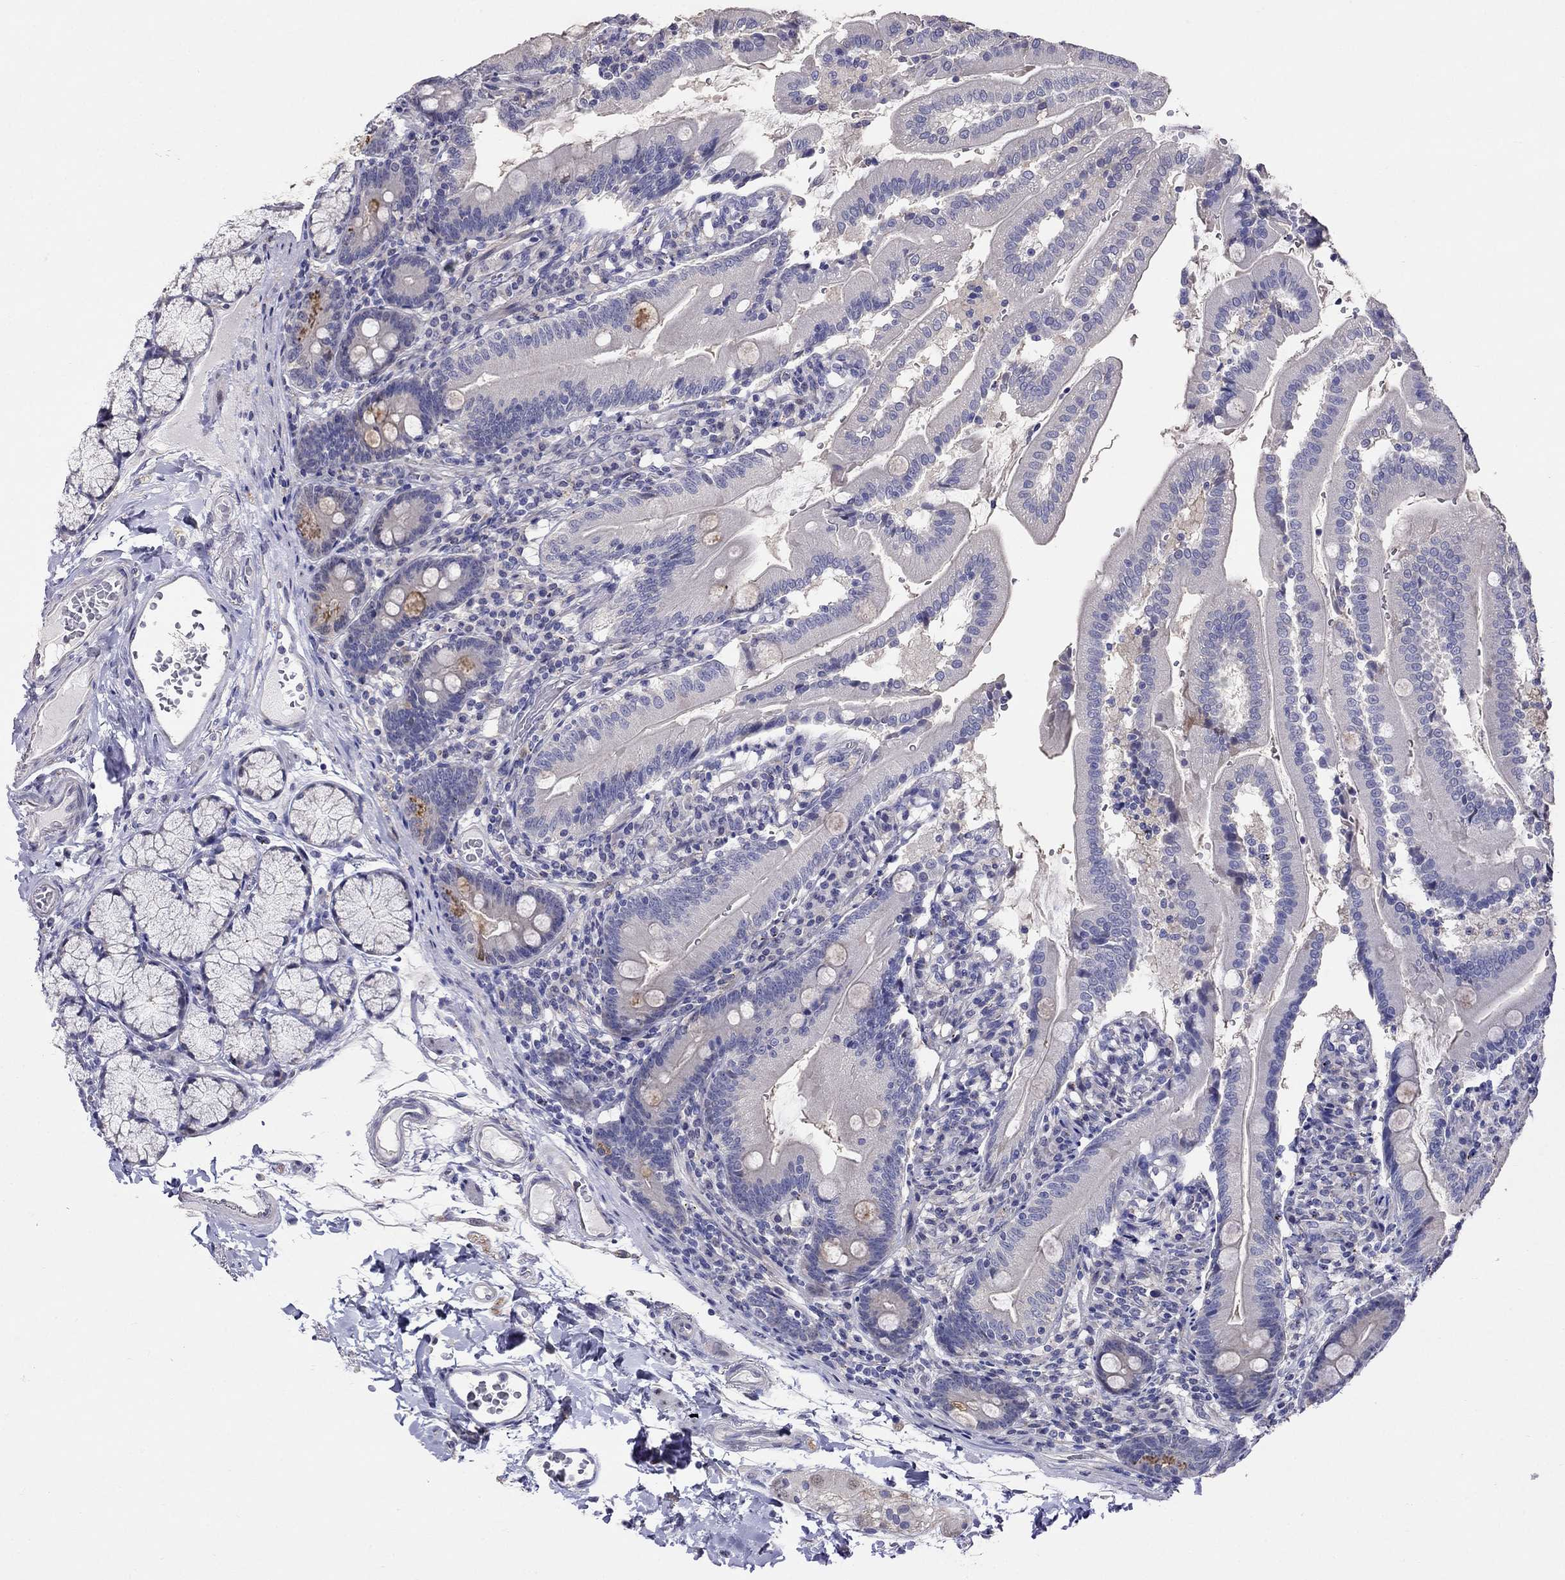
{"staining": {"intensity": "moderate", "quantity": "<25%", "location": "cytoplasmic/membranous"}, "tissue": "duodenum", "cell_type": "Glandular cells", "image_type": "normal", "snomed": [{"axis": "morphology", "description": "Normal tissue, NOS"}, {"axis": "topography", "description": "Duodenum"}], "caption": "Glandular cells demonstrate low levels of moderate cytoplasmic/membranous expression in about <25% of cells in benign human duodenum.", "gene": "MAGEB4", "patient": {"sex": "female", "age": 67}}